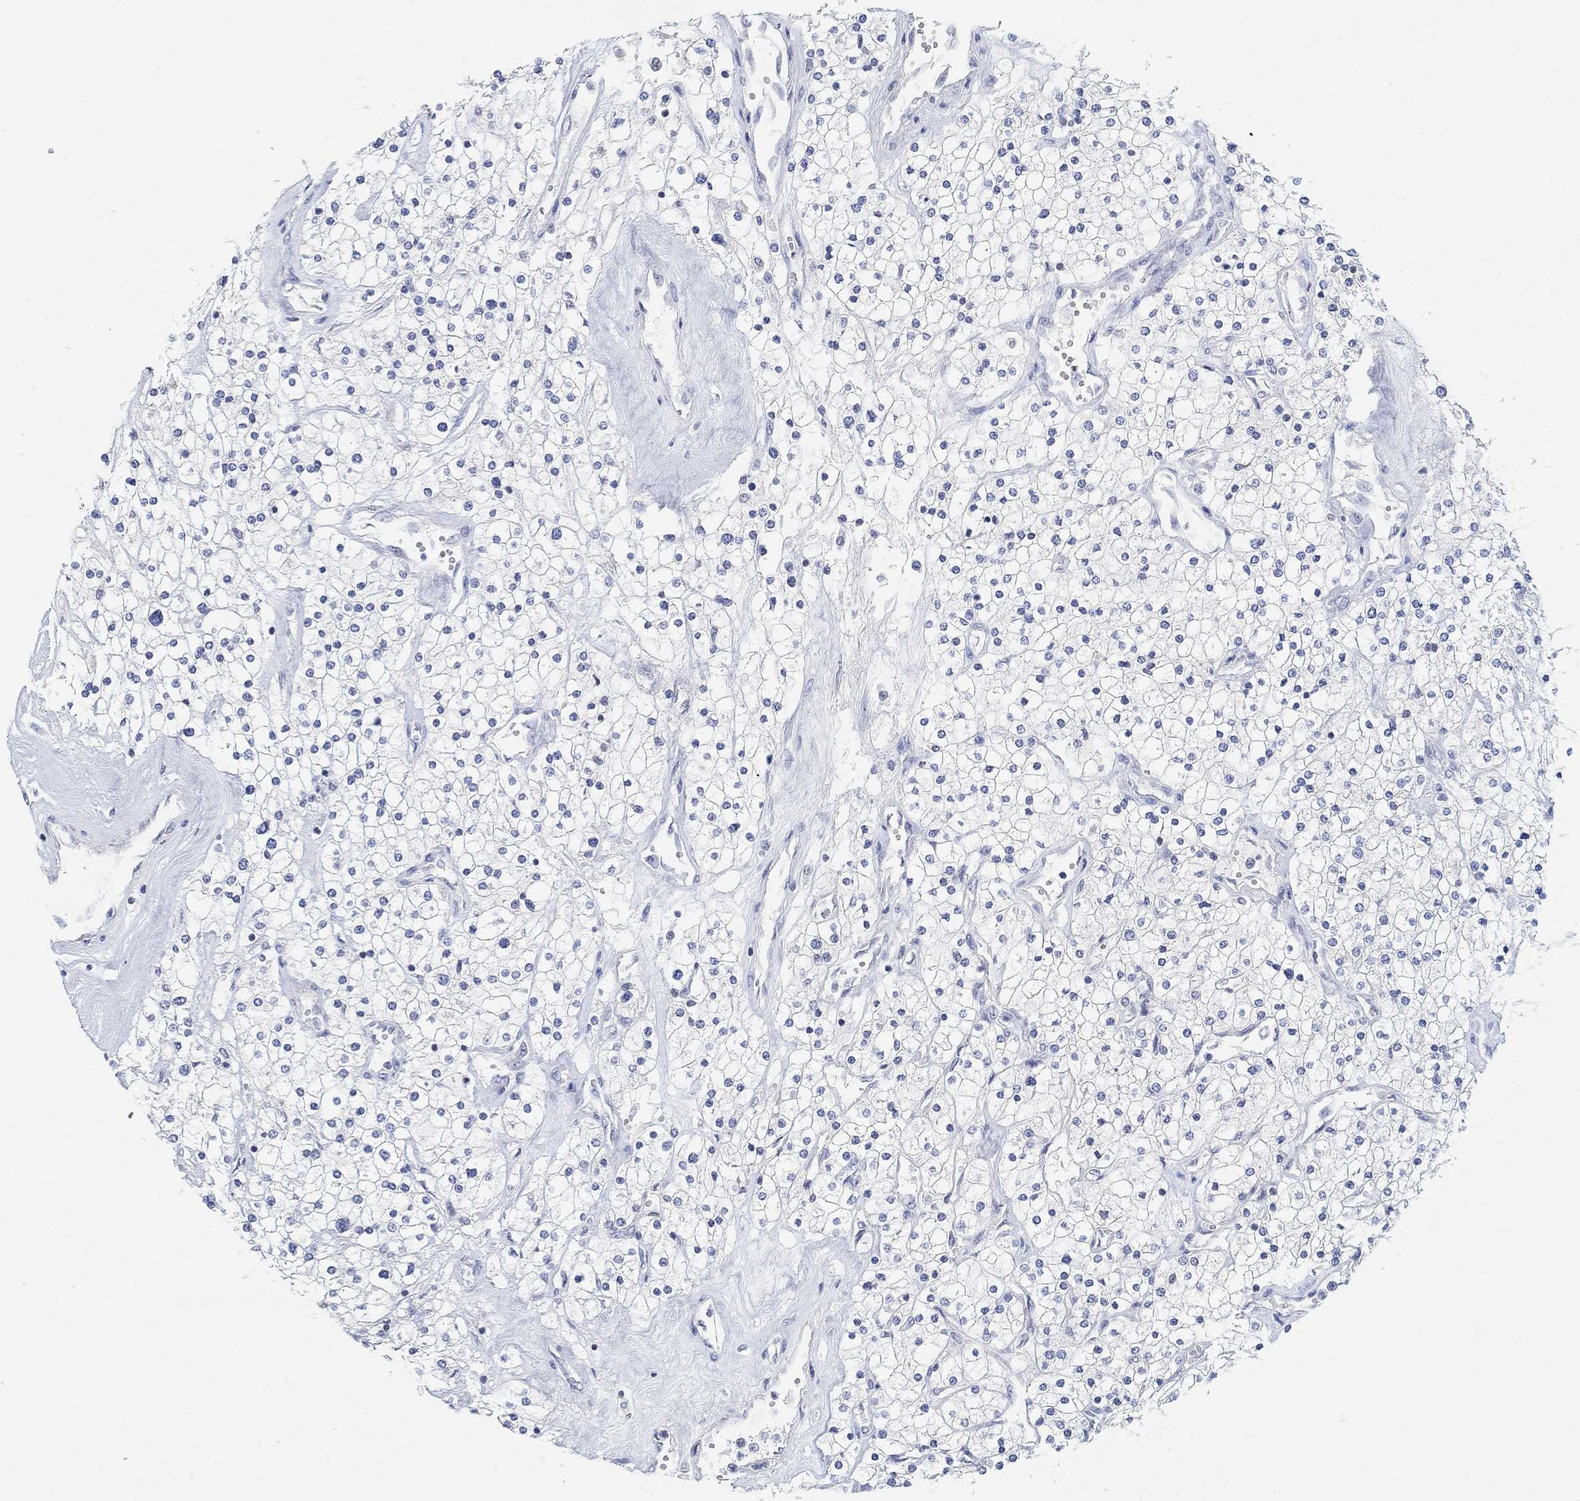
{"staining": {"intensity": "negative", "quantity": "none", "location": "none"}, "tissue": "renal cancer", "cell_type": "Tumor cells", "image_type": "cancer", "snomed": [{"axis": "morphology", "description": "Adenocarcinoma, NOS"}, {"axis": "topography", "description": "Kidney"}], "caption": "Tumor cells are negative for protein expression in human adenocarcinoma (renal).", "gene": "ATP6V1E2", "patient": {"sex": "male", "age": 80}}